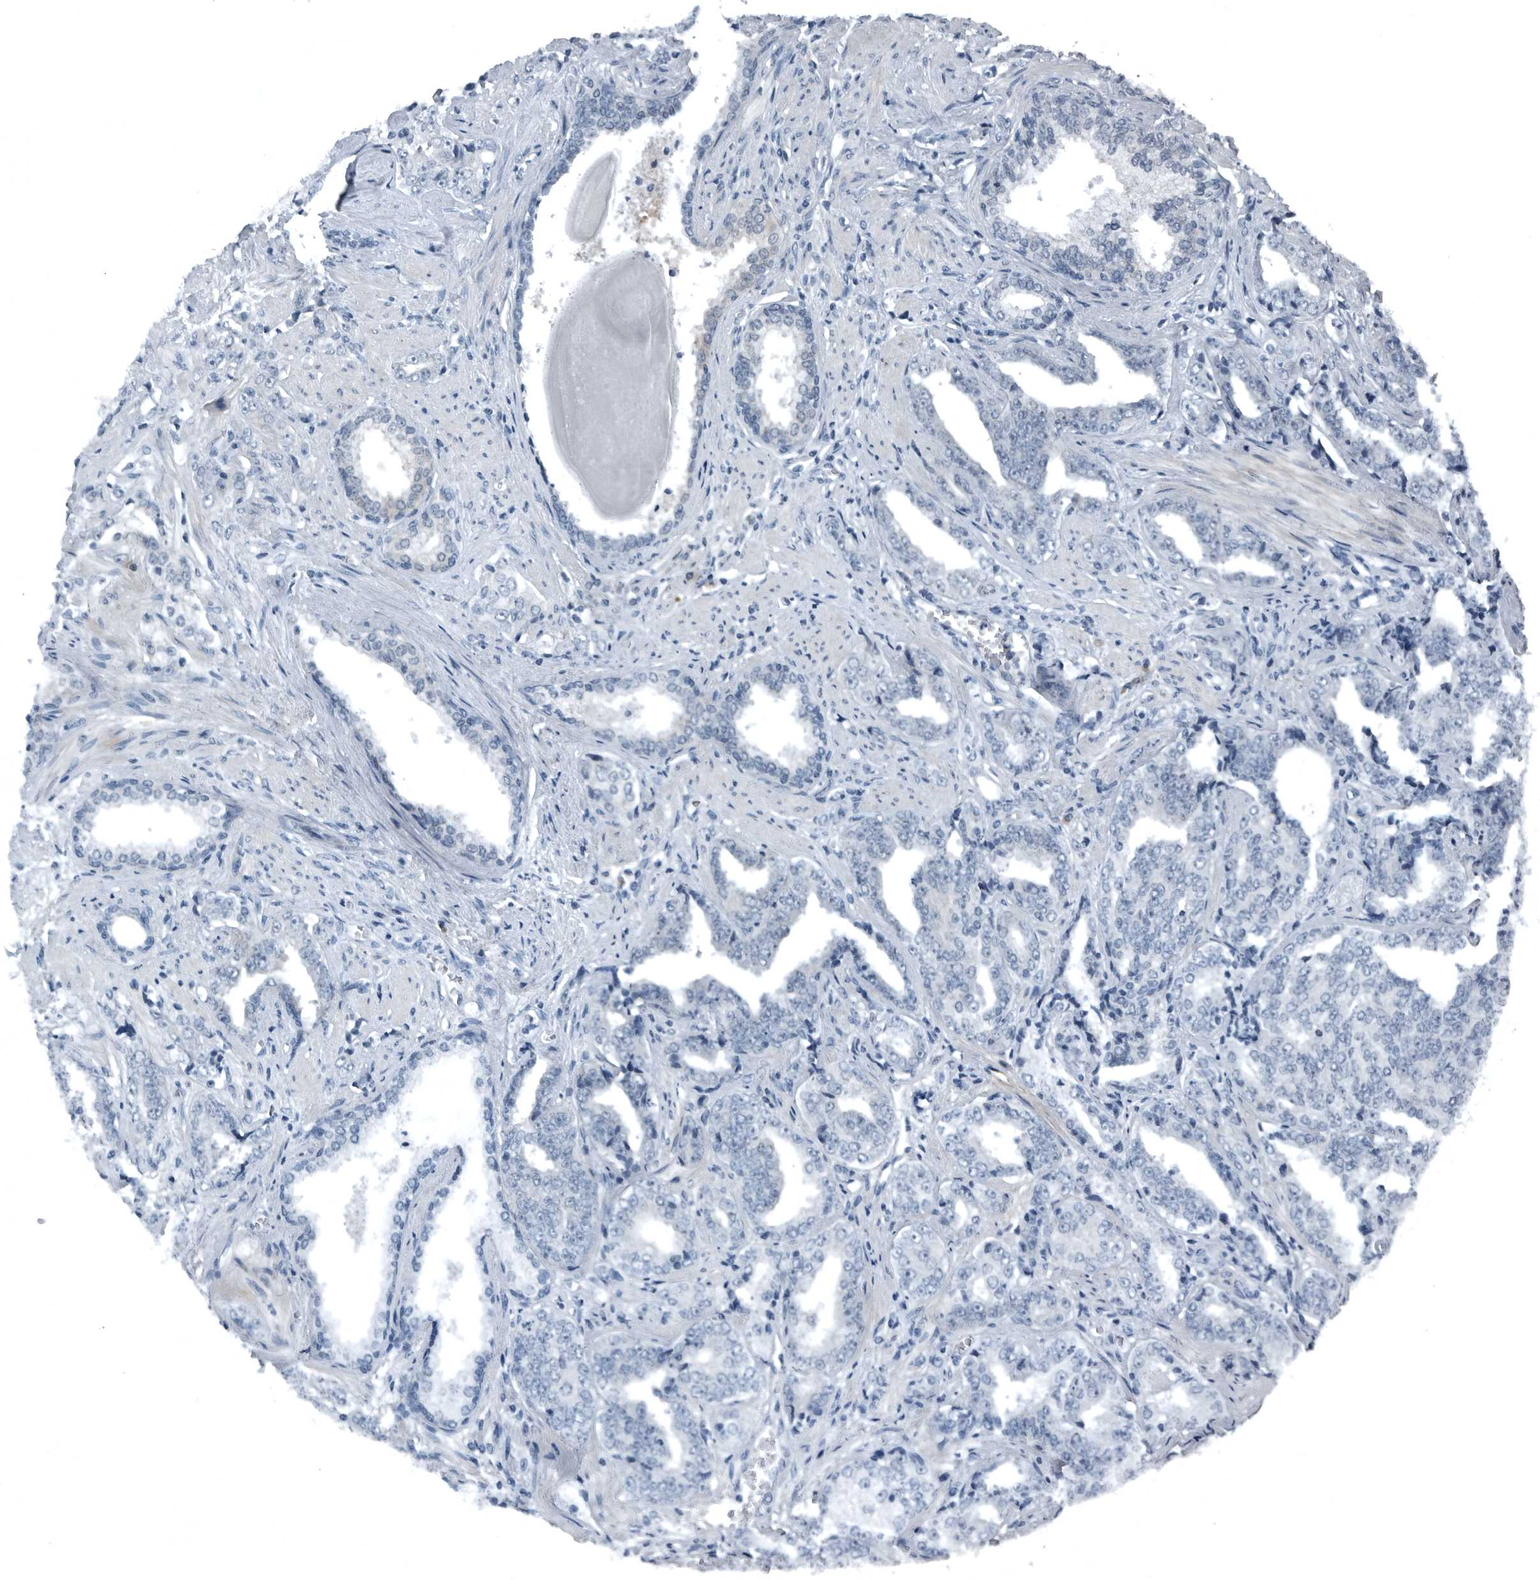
{"staining": {"intensity": "negative", "quantity": "none", "location": "none"}, "tissue": "prostate cancer", "cell_type": "Tumor cells", "image_type": "cancer", "snomed": [{"axis": "morphology", "description": "Adenocarcinoma, High grade"}, {"axis": "topography", "description": "Prostate"}], "caption": "The immunohistochemistry (IHC) photomicrograph has no significant positivity in tumor cells of prostate cancer (adenocarcinoma (high-grade)) tissue.", "gene": "GAK", "patient": {"sex": "male", "age": 71}}